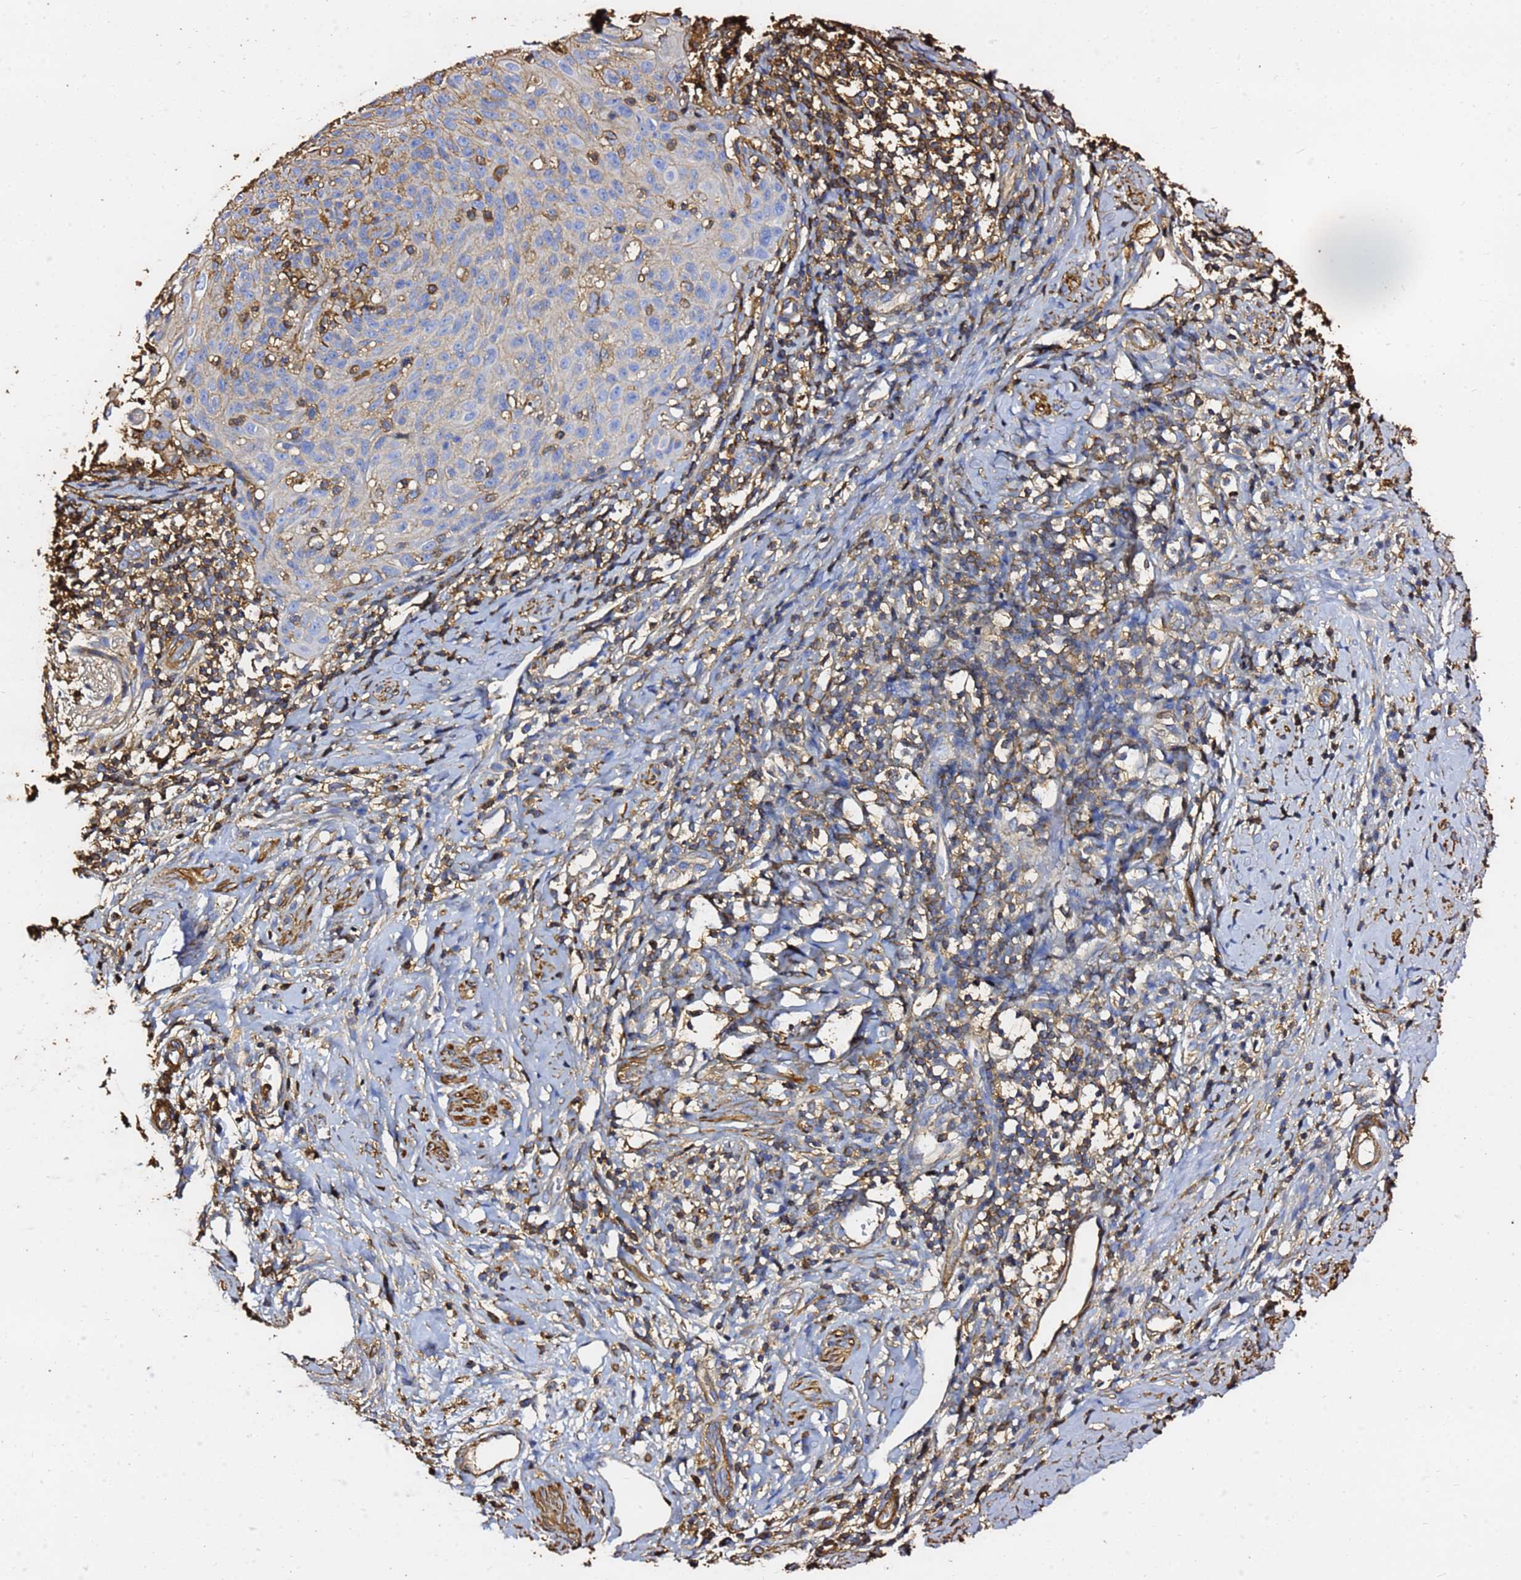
{"staining": {"intensity": "moderate", "quantity": "<25%", "location": "cytoplasmic/membranous"}, "tissue": "cervical cancer", "cell_type": "Tumor cells", "image_type": "cancer", "snomed": [{"axis": "morphology", "description": "Squamous cell carcinoma, NOS"}, {"axis": "topography", "description": "Cervix"}], "caption": "The photomicrograph shows immunohistochemical staining of cervical cancer. There is moderate cytoplasmic/membranous expression is seen in approximately <25% of tumor cells.", "gene": "ACTB", "patient": {"sex": "female", "age": 70}}